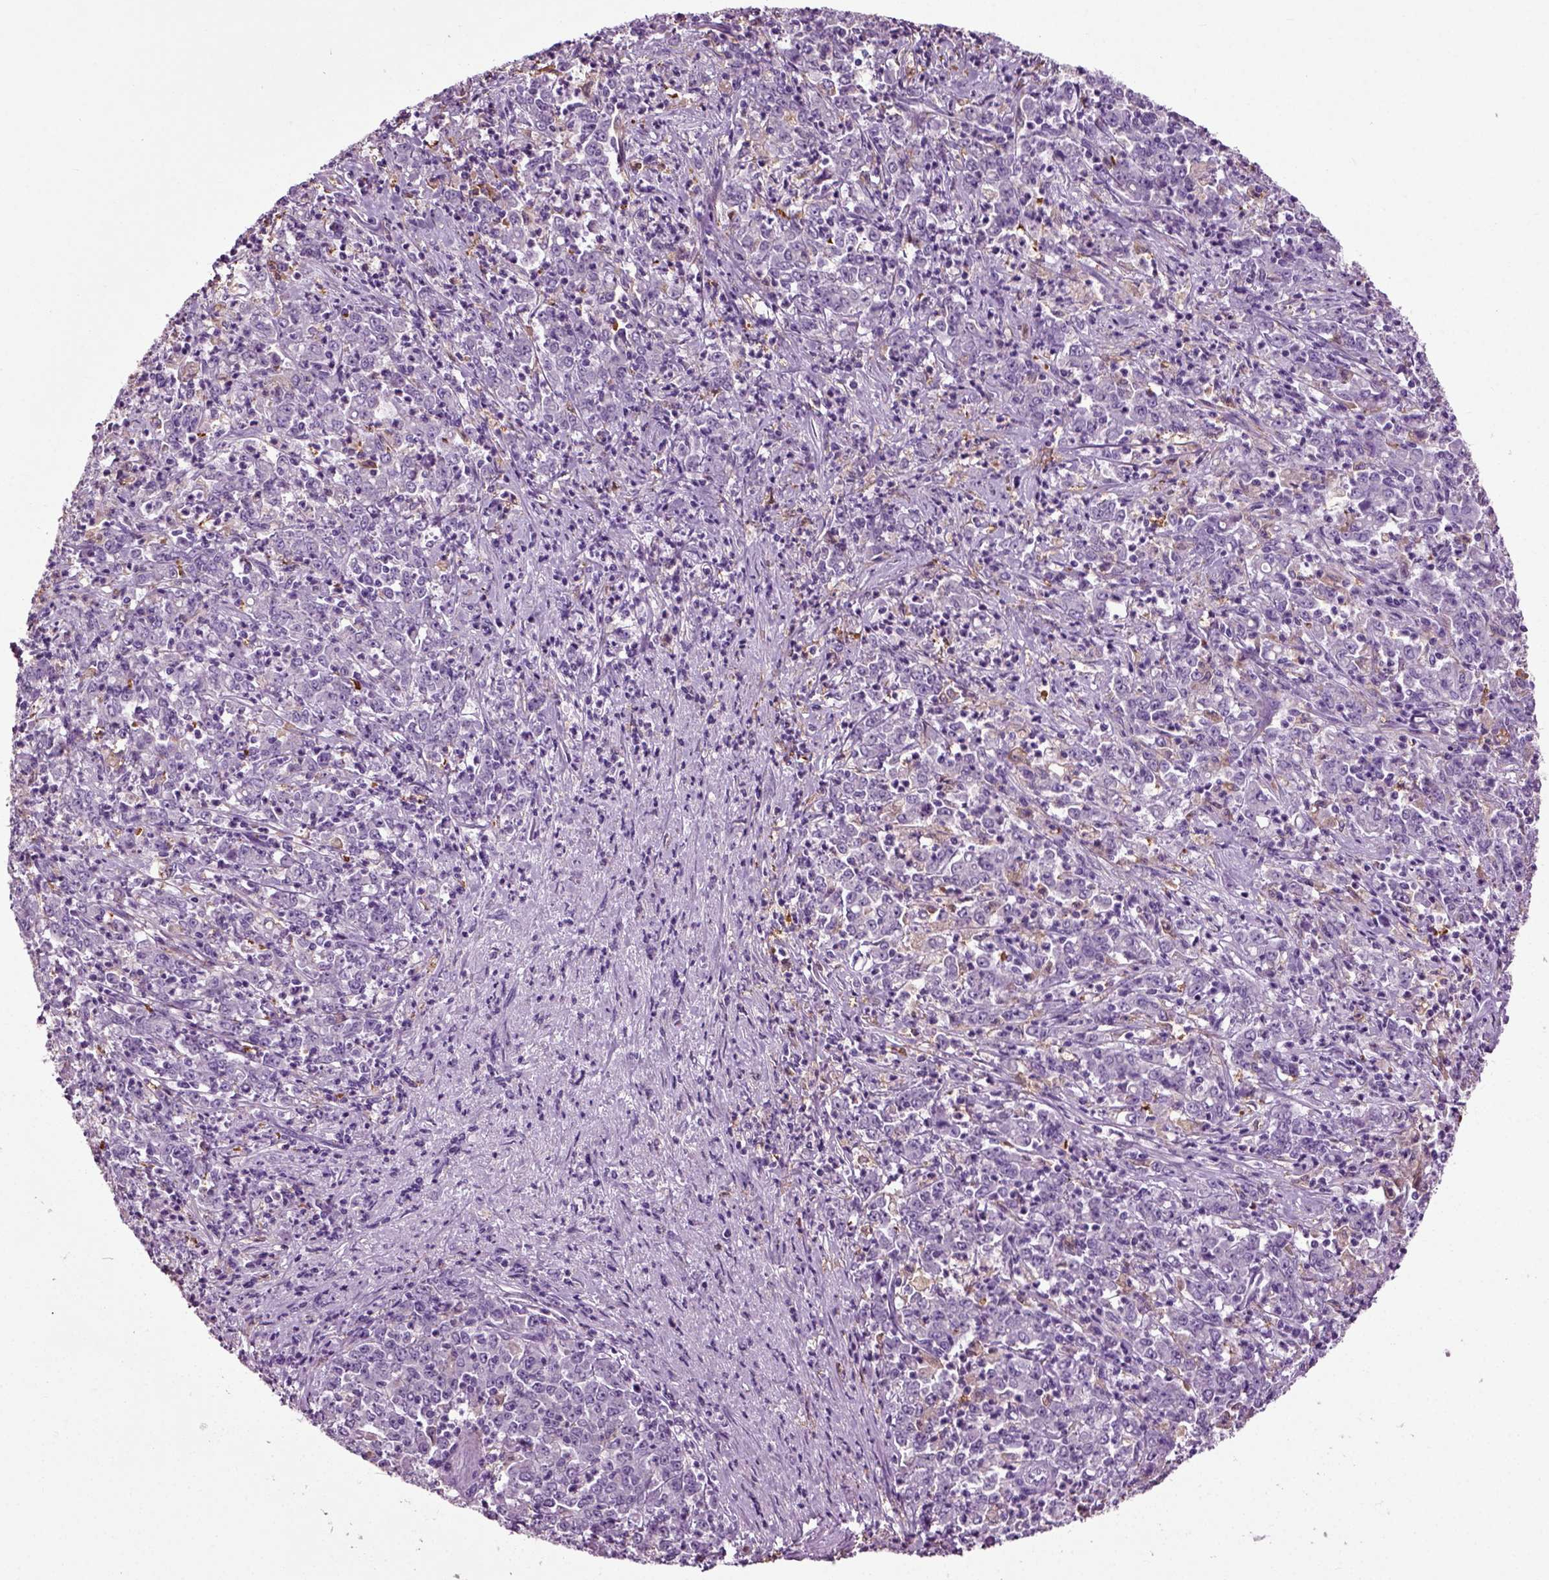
{"staining": {"intensity": "negative", "quantity": "none", "location": "none"}, "tissue": "stomach cancer", "cell_type": "Tumor cells", "image_type": "cancer", "snomed": [{"axis": "morphology", "description": "Adenocarcinoma, NOS"}, {"axis": "topography", "description": "Stomach, lower"}], "caption": "This histopathology image is of stomach cancer stained with IHC to label a protein in brown with the nuclei are counter-stained blue. There is no positivity in tumor cells.", "gene": "DNAH10", "patient": {"sex": "female", "age": 71}}